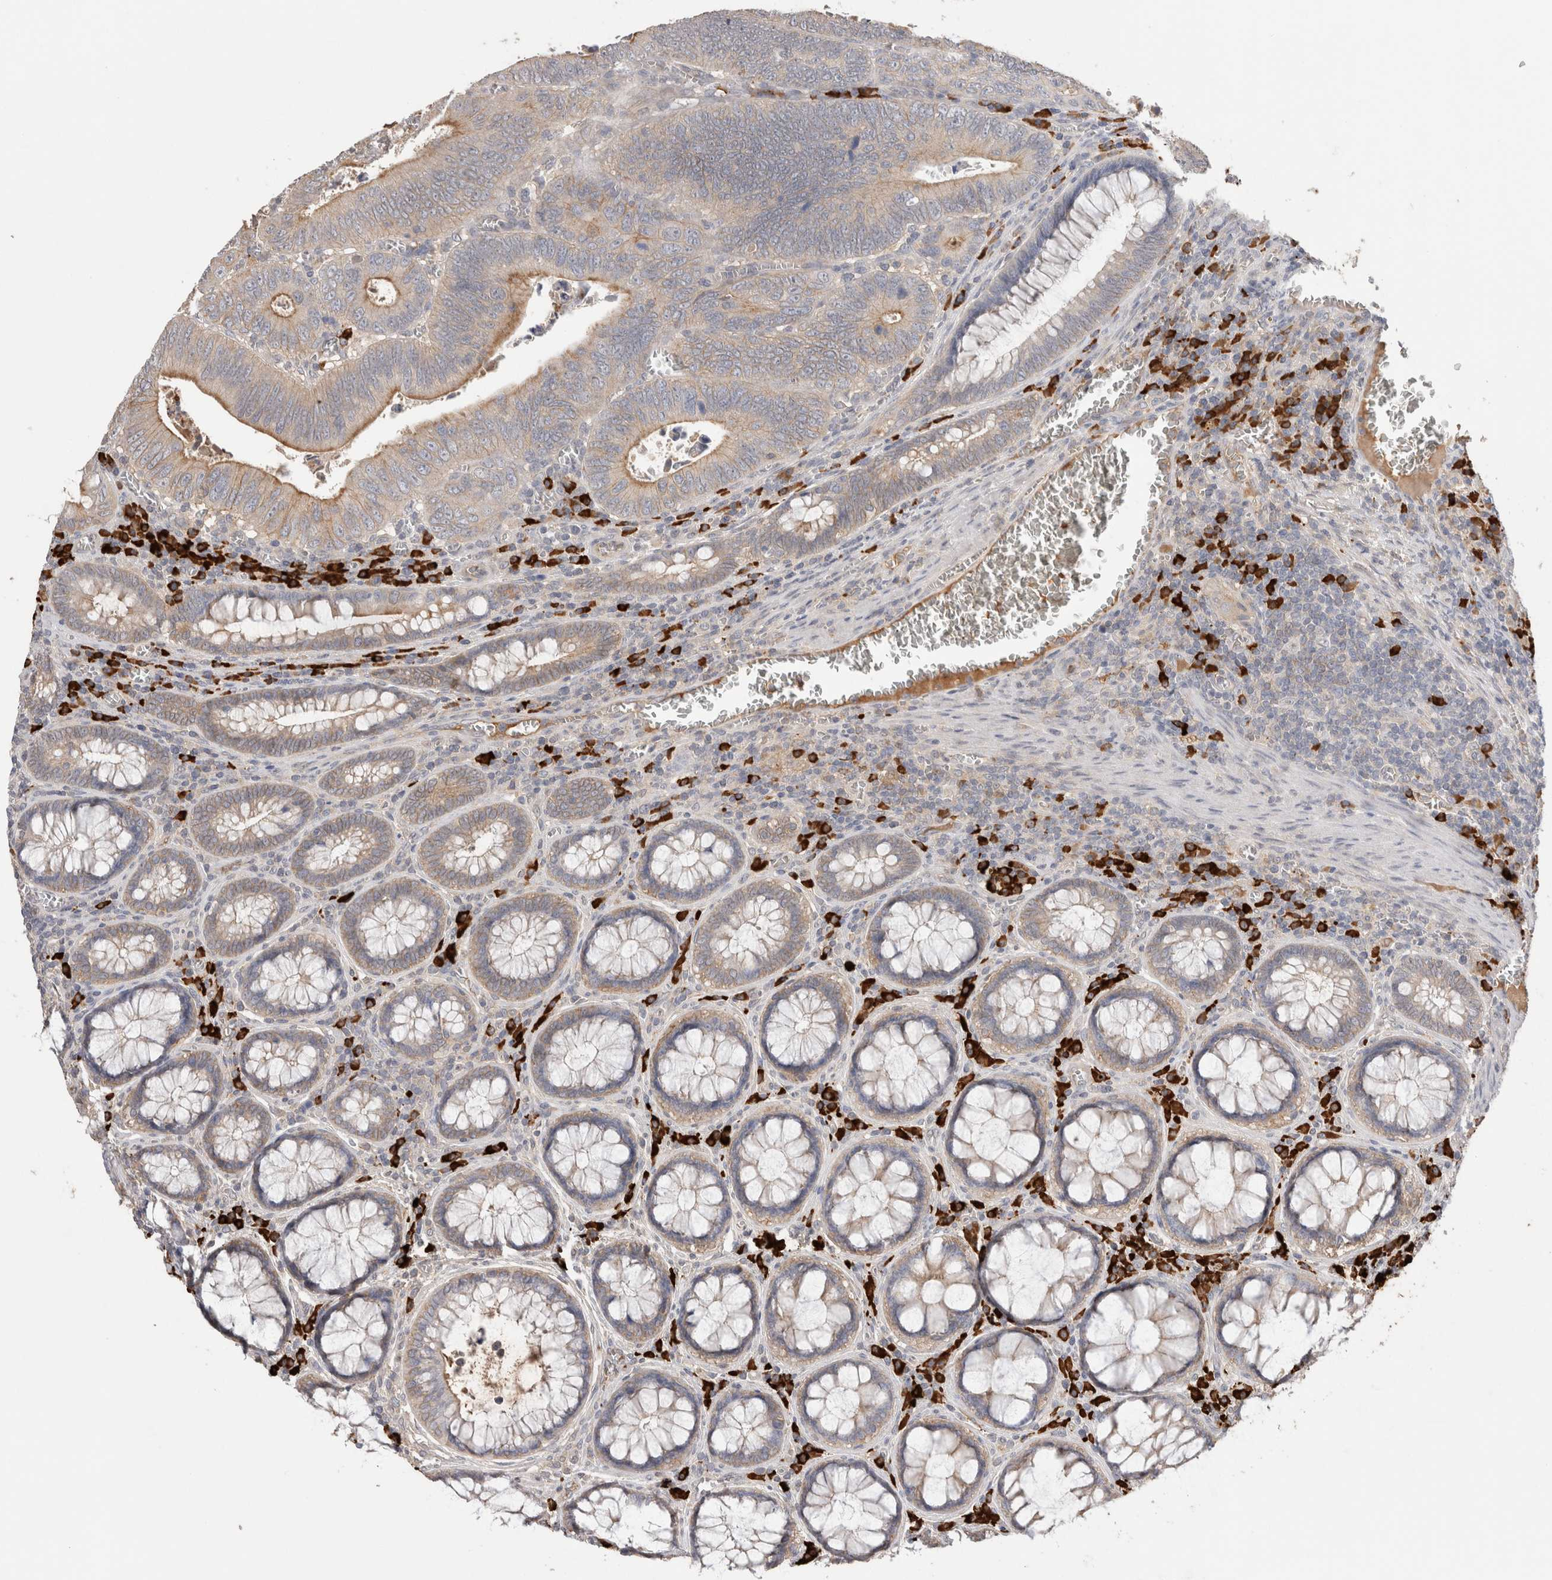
{"staining": {"intensity": "weak", "quantity": ">75%", "location": "cytoplasmic/membranous"}, "tissue": "colorectal cancer", "cell_type": "Tumor cells", "image_type": "cancer", "snomed": [{"axis": "morphology", "description": "Inflammation, NOS"}, {"axis": "morphology", "description": "Adenocarcinoma, NOS"}, {"axis": "topography", "description": "Colon"}], "caption": "High-magnification brightfield microscopy of colorectal adenocarcinoma stained with DAB (brown) and counterstained with hematoxylin (blue). tumor cells exhibit weak cytoplasmic/membranous staining is present in about>75% of cells. The staining was performed using DAB (3,3'-diaminobenzidine), with brown indicating positive protein expression. Nuclei are stained blue with hematoxylin.", "gene": "PPP3CC", "patient": {"sex": "male", "age": 72}}